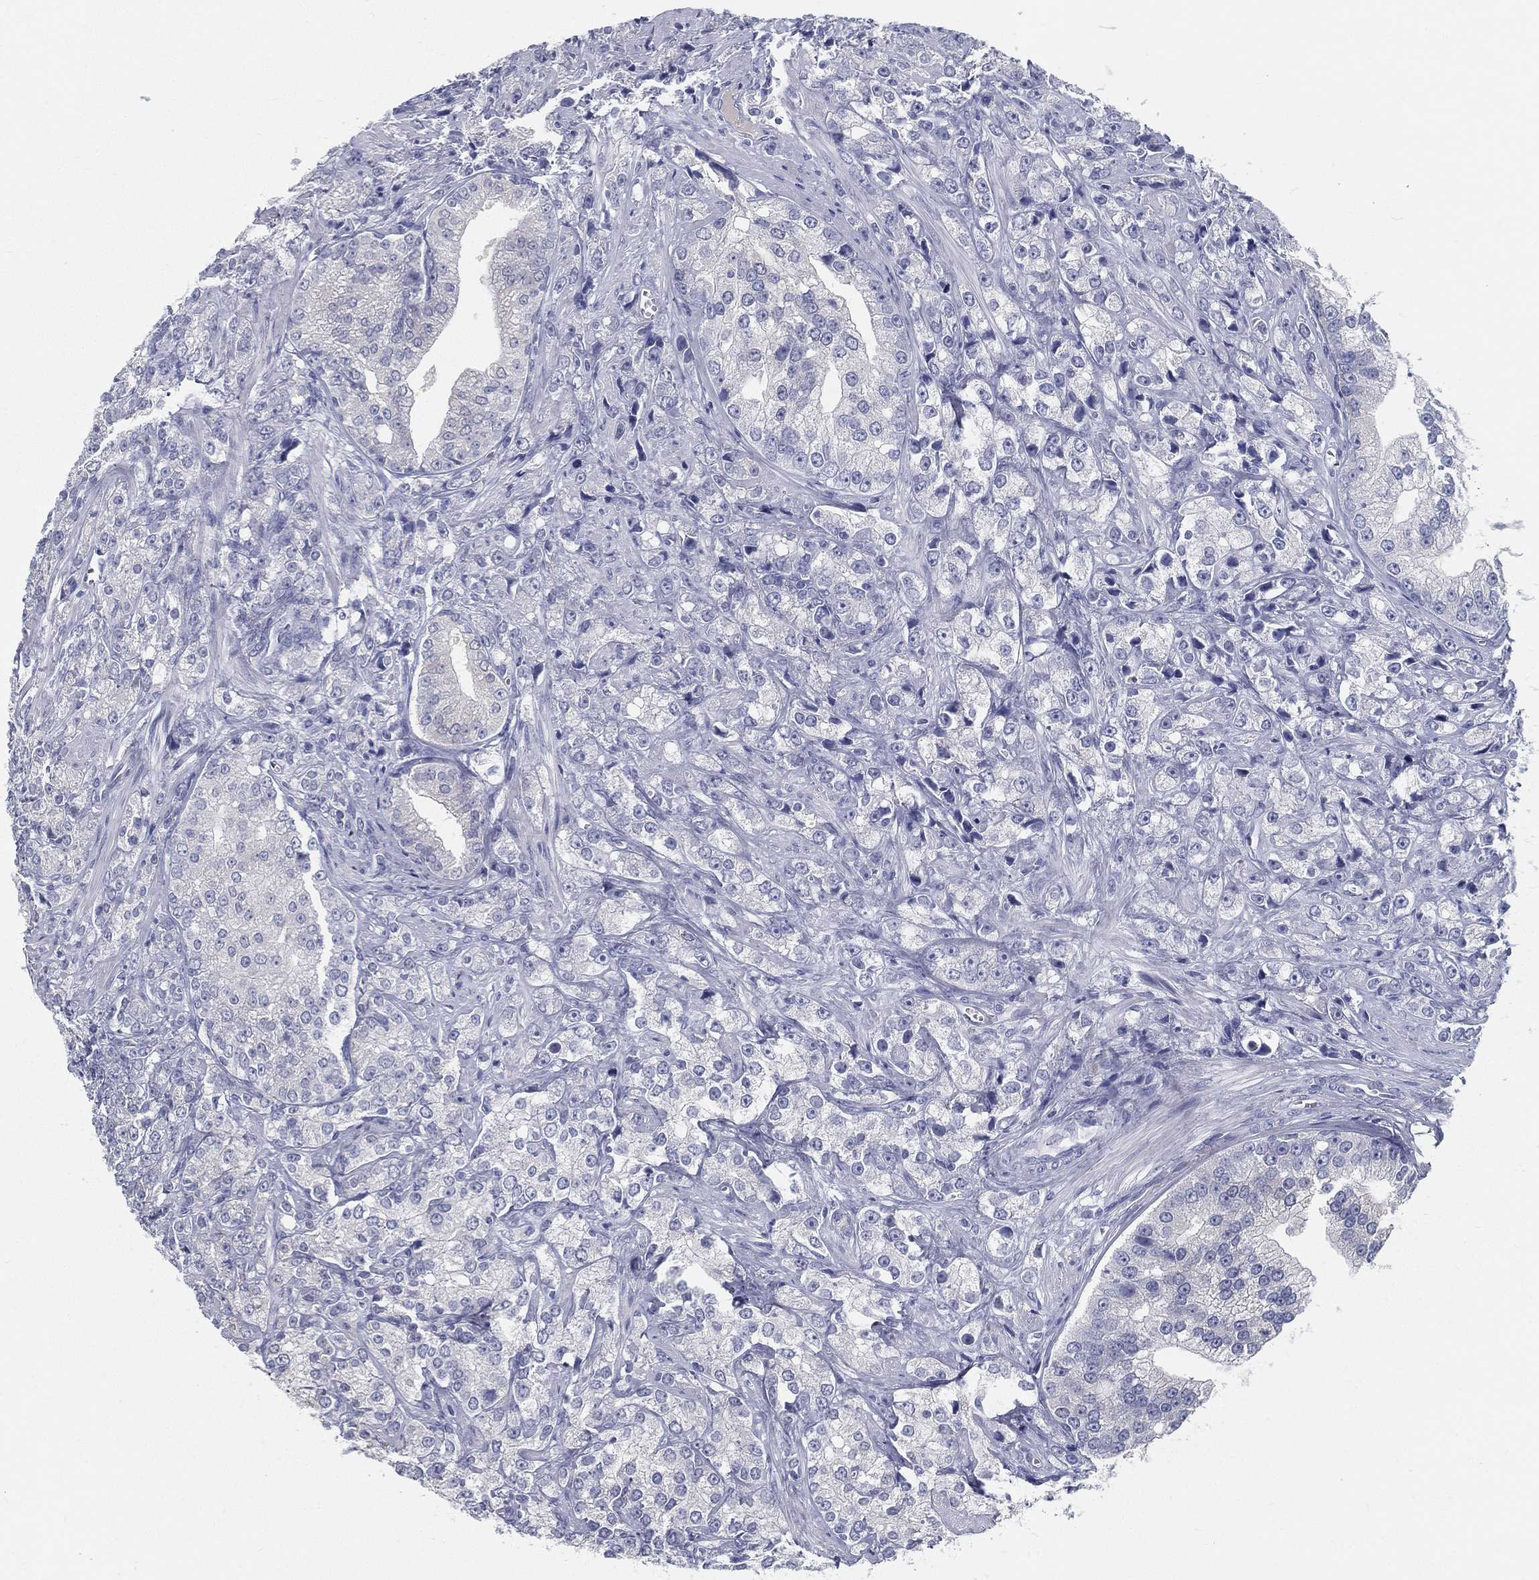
{"staining": {"intensity": "negative", "quantity": "none", "location": "none"}, "tissue": "prostate cancer", "cell_type": "Tumor cells", "image_type": "cancer", "snomed": [{"axis": "morphology", "description": "Adenocarcinoma, NOS"}, {"axis": "topography", "description": "Prostate and seminal vesicle, NOS"}, {"axis": "topography", "description": "Prostate"}], "caption": "Immunohistochemical staining of prostate cancer displays no significant positivity in tumor cells.", "gene": "STS", "patient": {"sex": "male", "age": 68}}